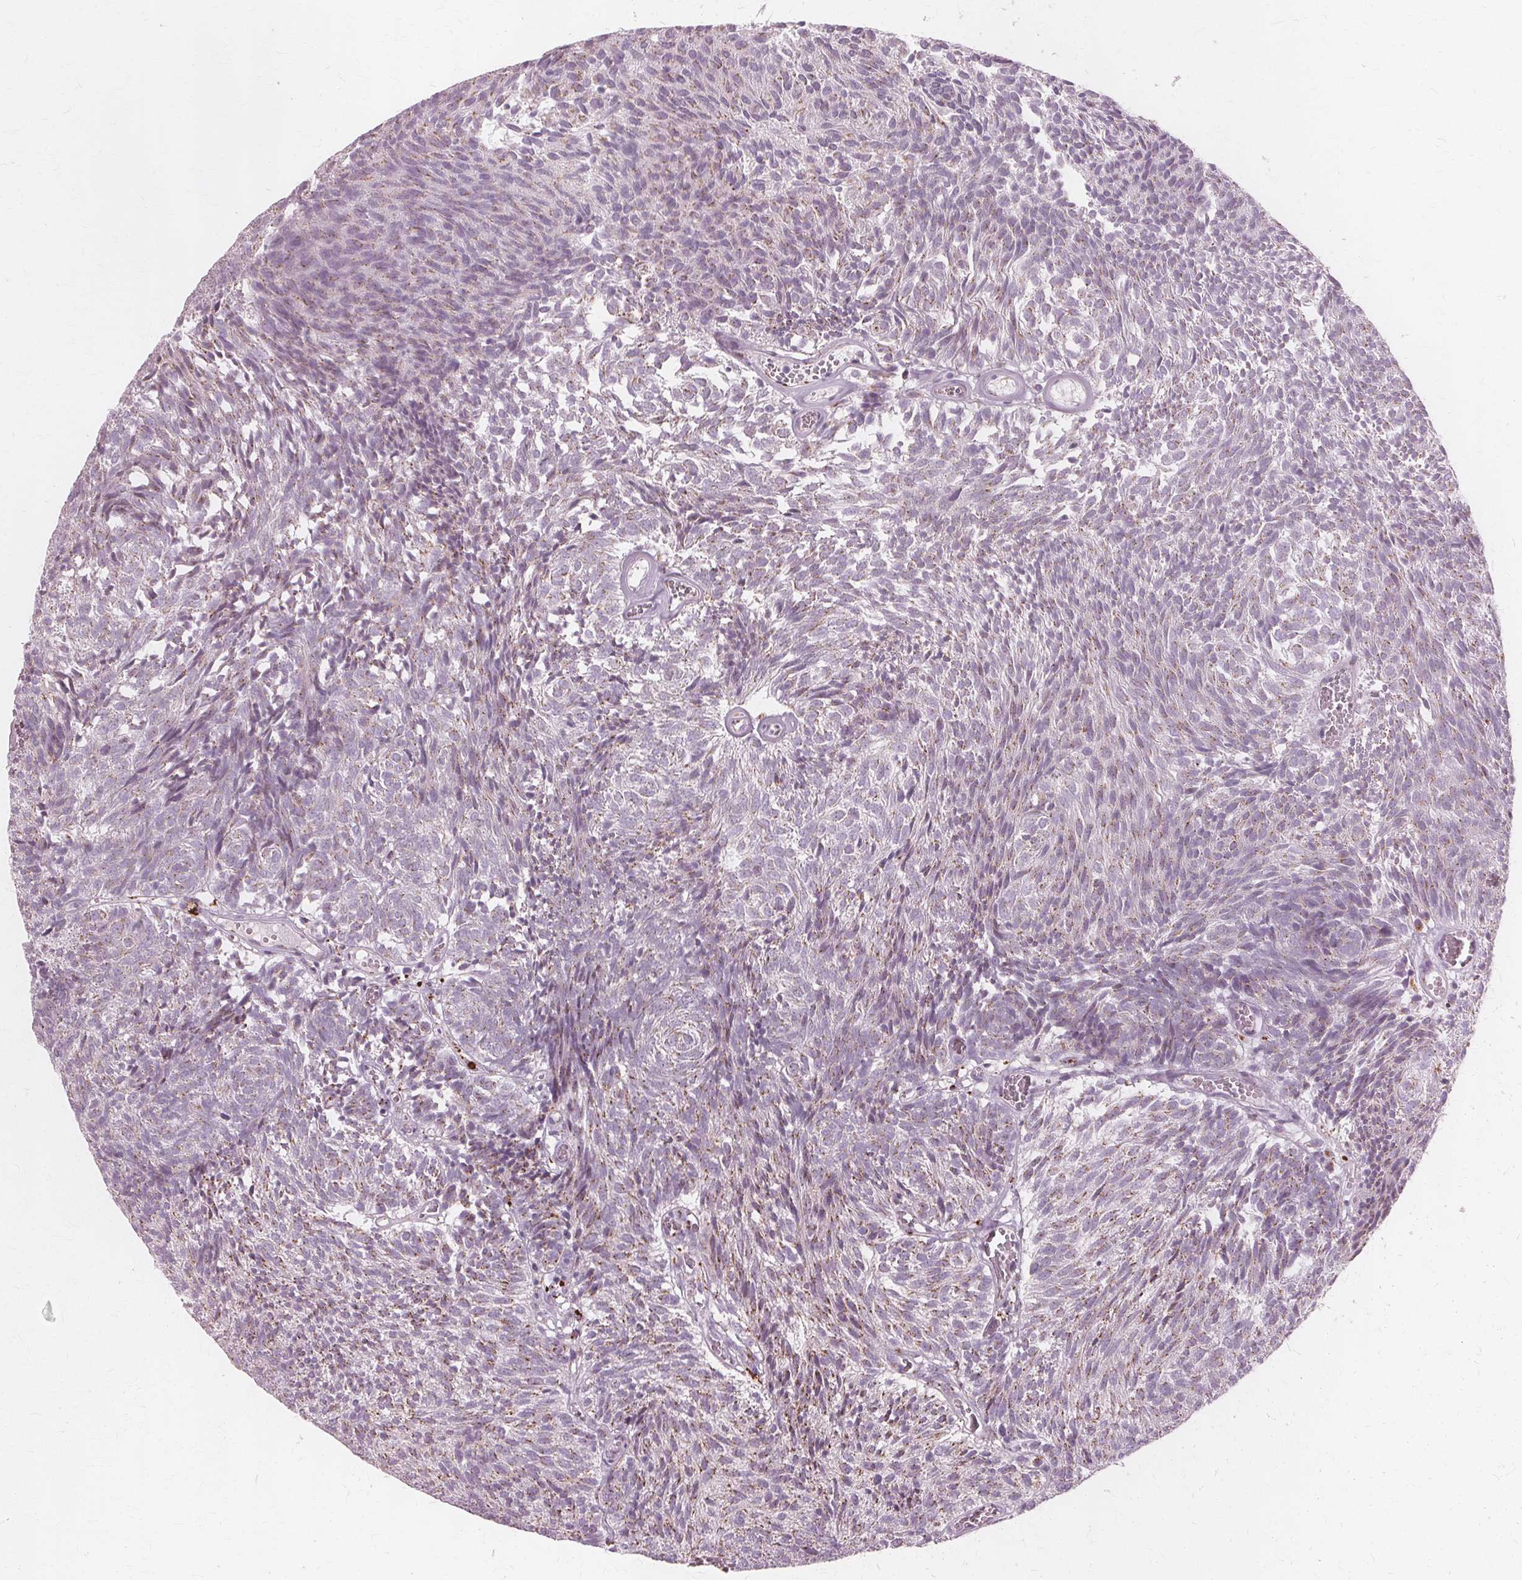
{"staining": {"intensity": "weak", "quantity": "25%-75%", "location": "cytoplasmic/membranous"}, "tissue": "urothelial cancer", "cell_type": "Tumor cells", "image_type": "cancer", "snomed": [{"axis": "morphology", "description": "Urothelial carcinoma, Low grade"}, {"axis": "topography", "description": "Urinary bladder"}], "caption": "The photomicrograph exhibits a brown stain indicating the presence of a protein in the cytoplasmic/membranous of tumor cells in low-grade urothelial carcinoma. (Brightfield microscopy of DAB IHC at high magnification).", "gene": "DNASE2", "patient": {"sex": "male", "age": 77}}